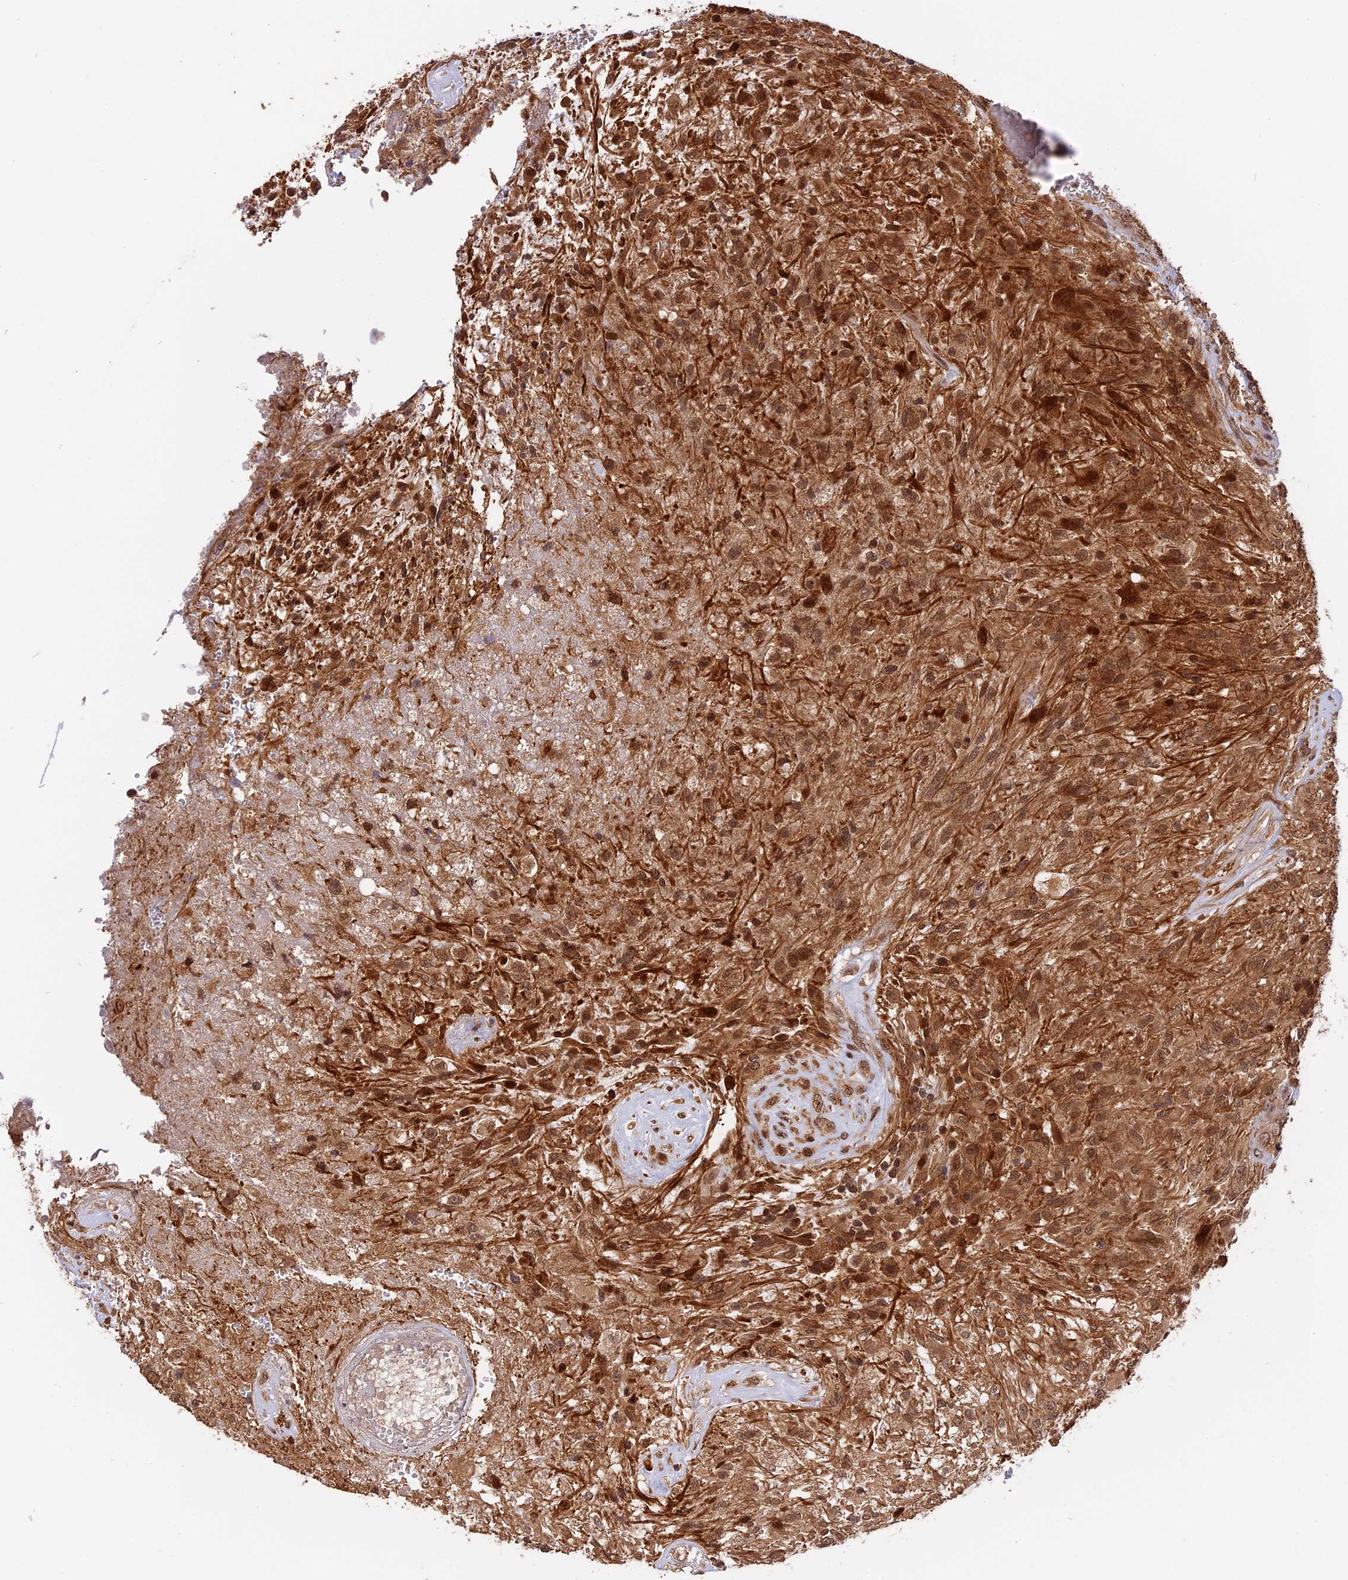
{"staining": {"intensity": "moderate", "quantity": ">75%", "location": "cytoplasmic/membranous,nuclear"}, "tissue": "glioma", "cell_type": "Tumor cells", "image_type": "cancer", "snomed": [{"axis": "morphology", "description": "Glioma, malignant, High grade"}, {"axis": "topography", "description": "Brain"}], "caption": "This image shows immunohistochemistry (IHC) staining of glioma, with medium moderate cytoplasmic/membranous and nuclear positivity in about >75% of tumor cells.", "gene": "ESCO1", "patient": {"sex": "male", "age": 56}}